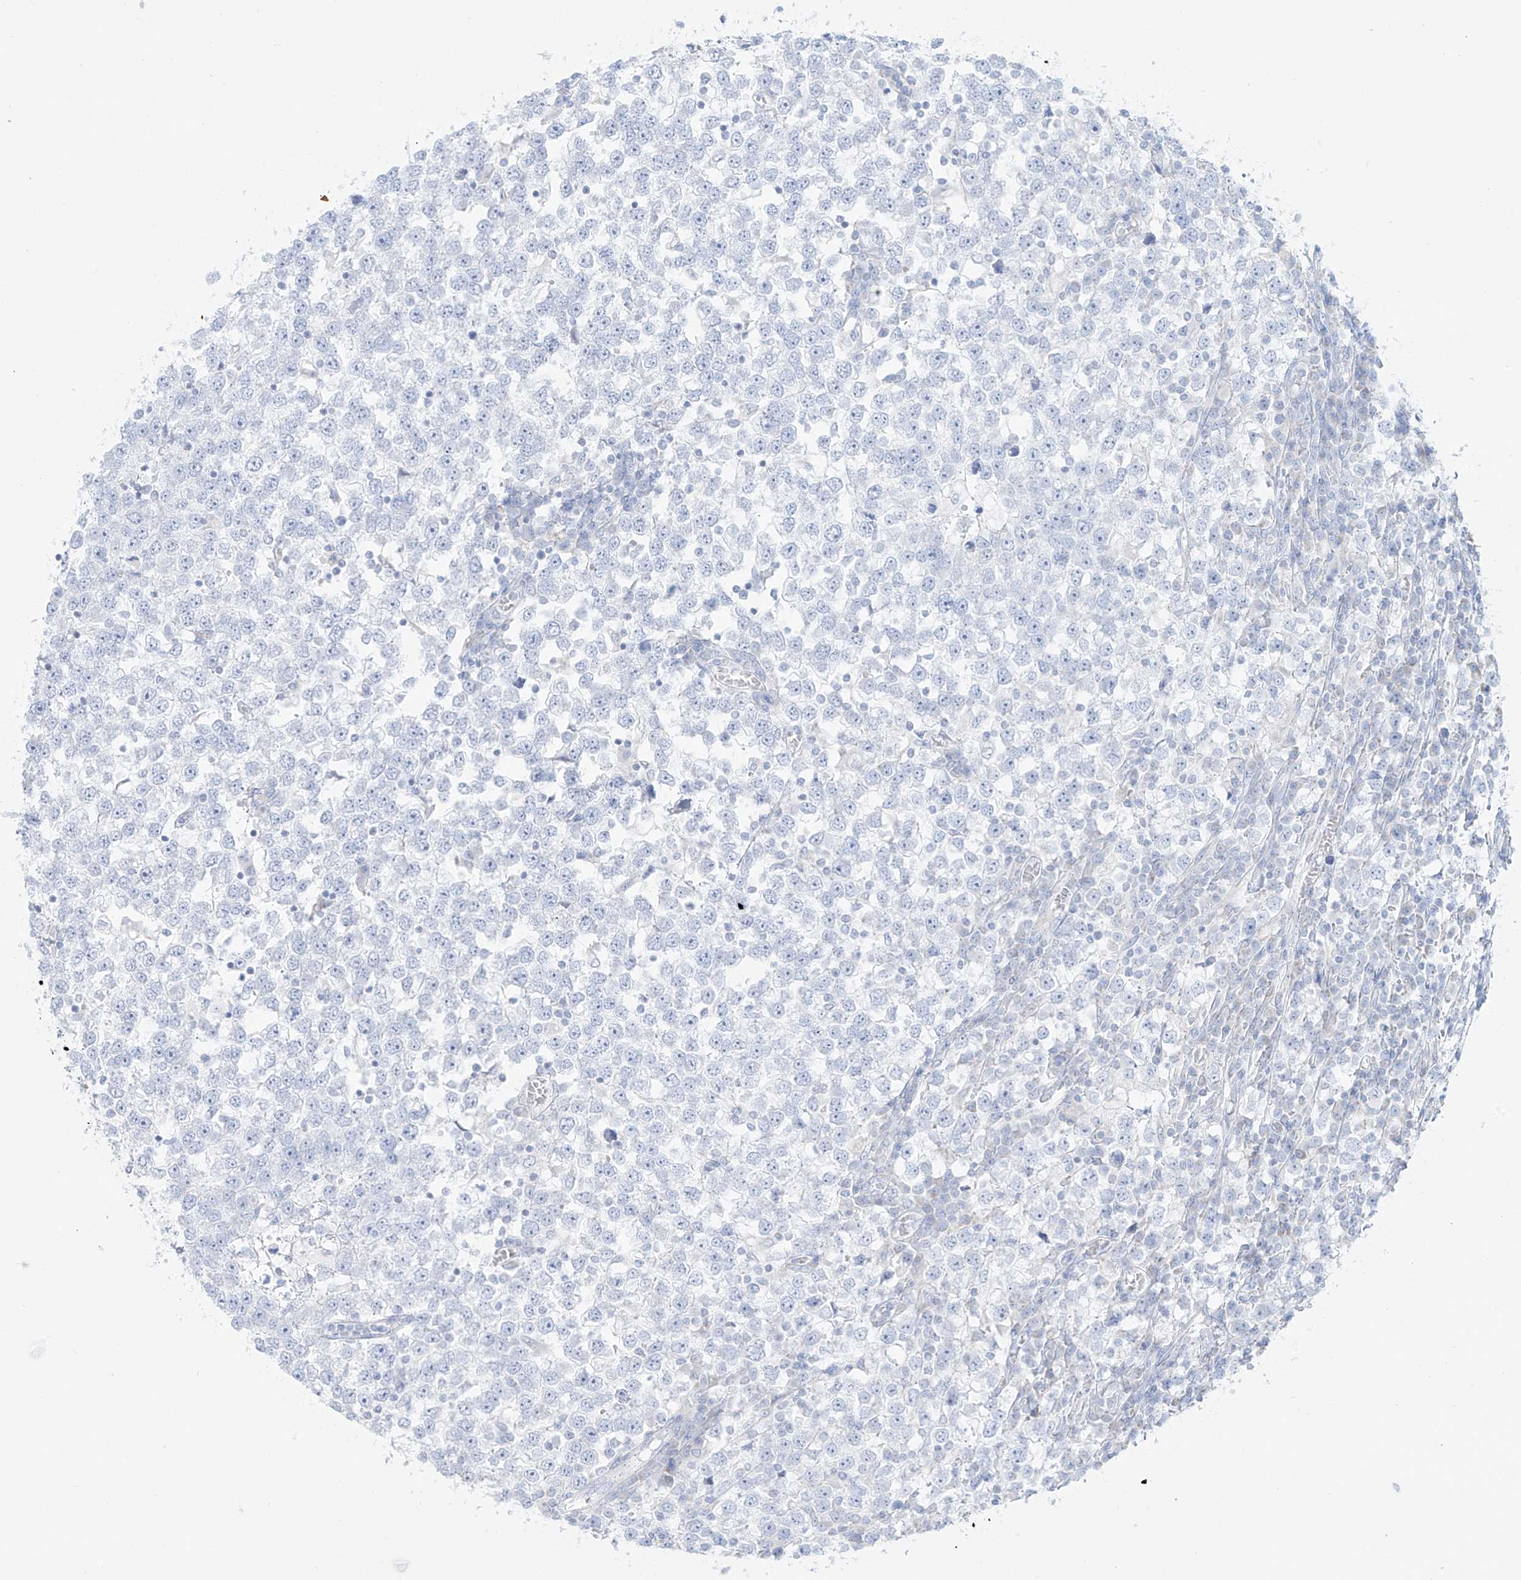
{"staining": {"intensity": "negative", "quantity": "none", "location": "none"}, "tissue": "testis cancer", "cell_type": "Tumor cells", "image_type": "cancer", "snomed": [{"axis": "morphology", "description": "Seminoma, NOS"}, {"axis": "topography", "description": "Testis"}], "caption": "Immunohistochemical staining of human seminoma (testis) shows no significant staining in tumor cells.", "gene": "SLC26A3", "patient": {"sex": "male", "age": 65}}